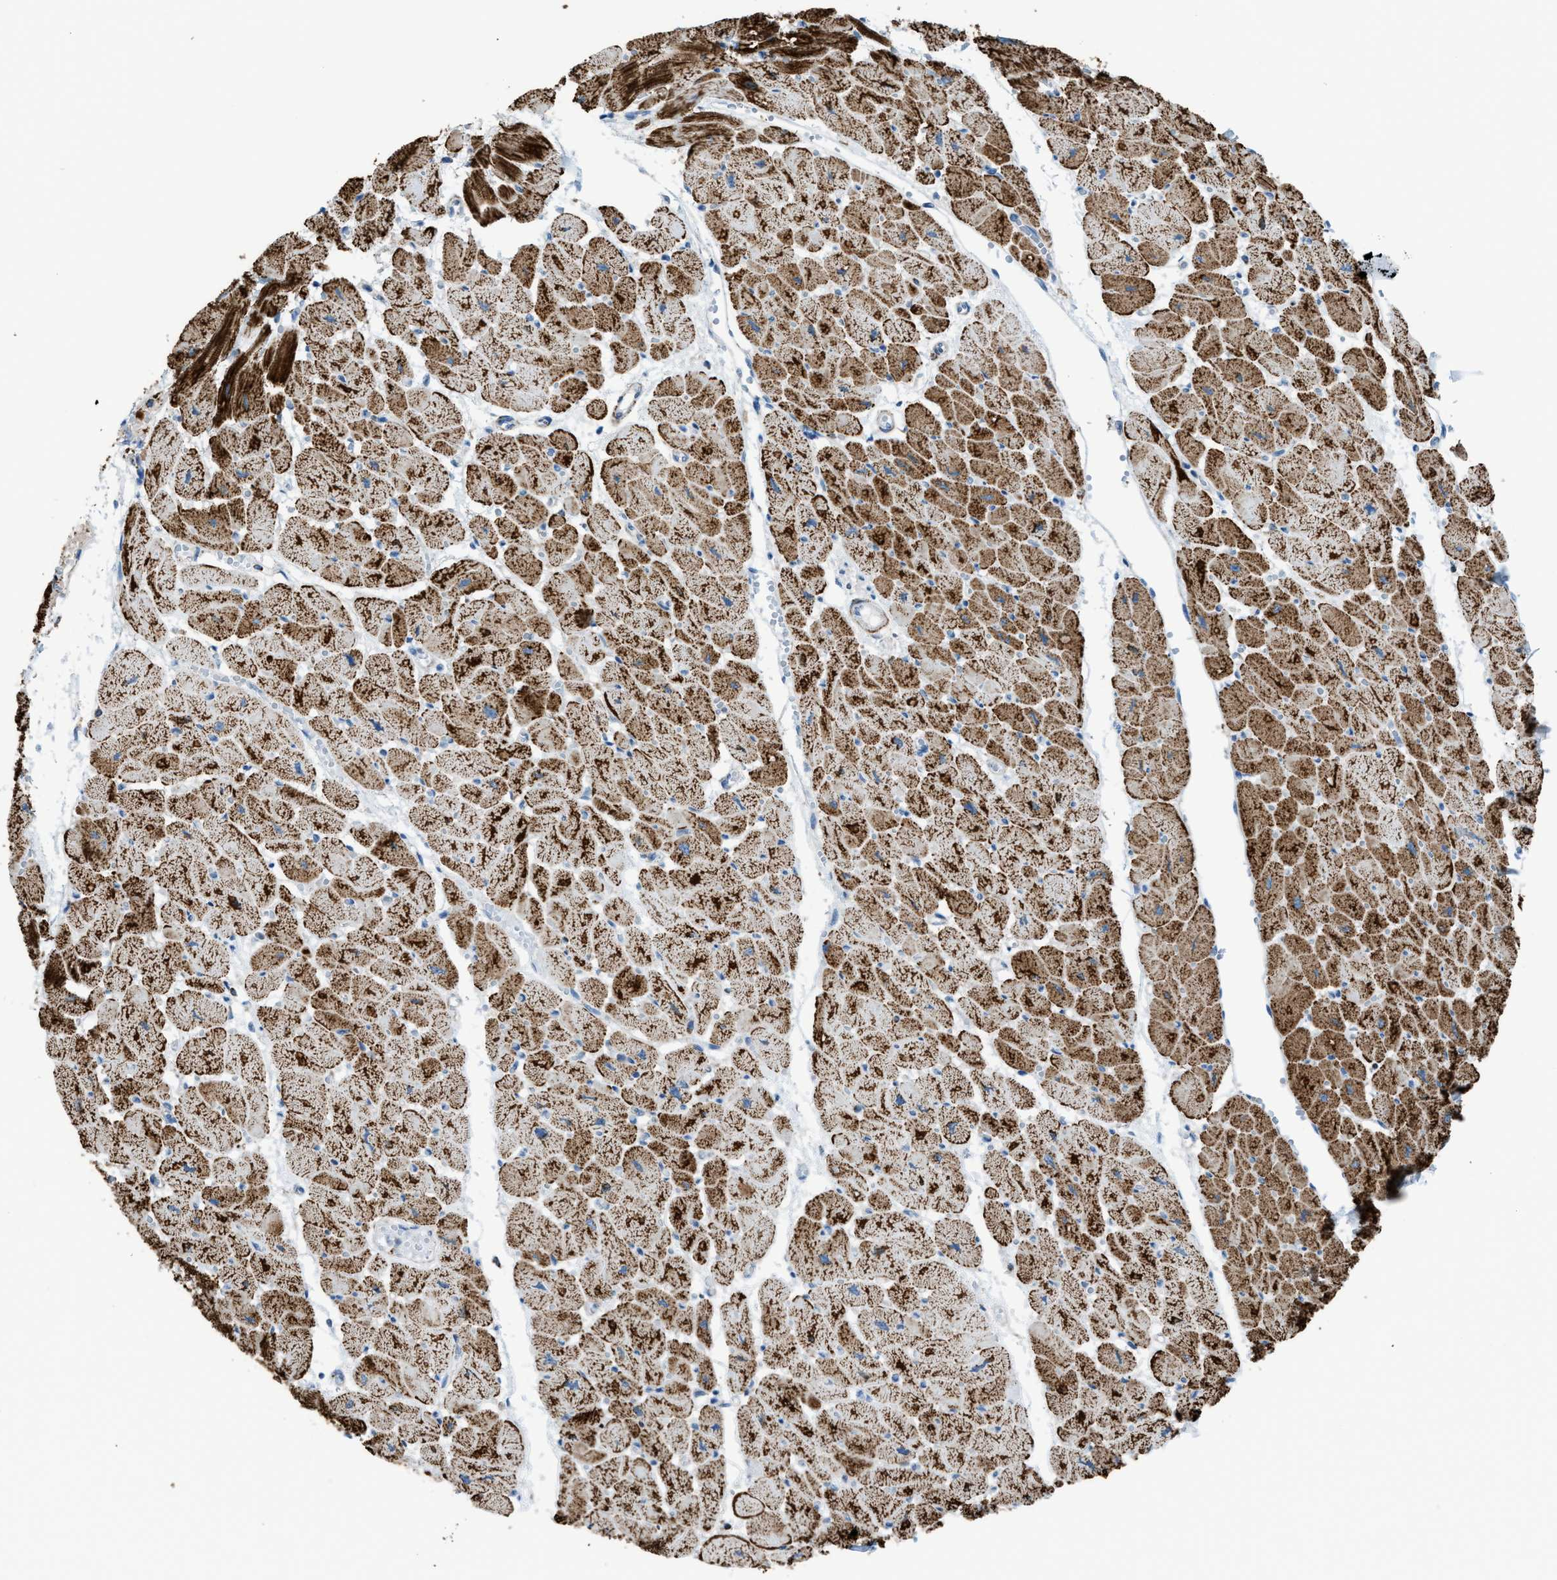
{"staining": {"intensity": "strong", "quantity": ">75%", "location": "cytoplasmic/membranous"}, "tissue": "heart muscle", "cell_type": "Cardiomyocytes", "image_type": "normal", "snomed": [{"axis": "morphology", "description": "Normal tissue, NOS"}, {"axis": "topography", "description": "Heart"}], "caption": "Approximately >75% of cardiomyocytes in benign heart muscle display strong cytoplasmic/membranous protein expression as visualized by brown immunohistochemical staining.", "gene": "SRM", "patient": {"sex": "female", "age": 54}}